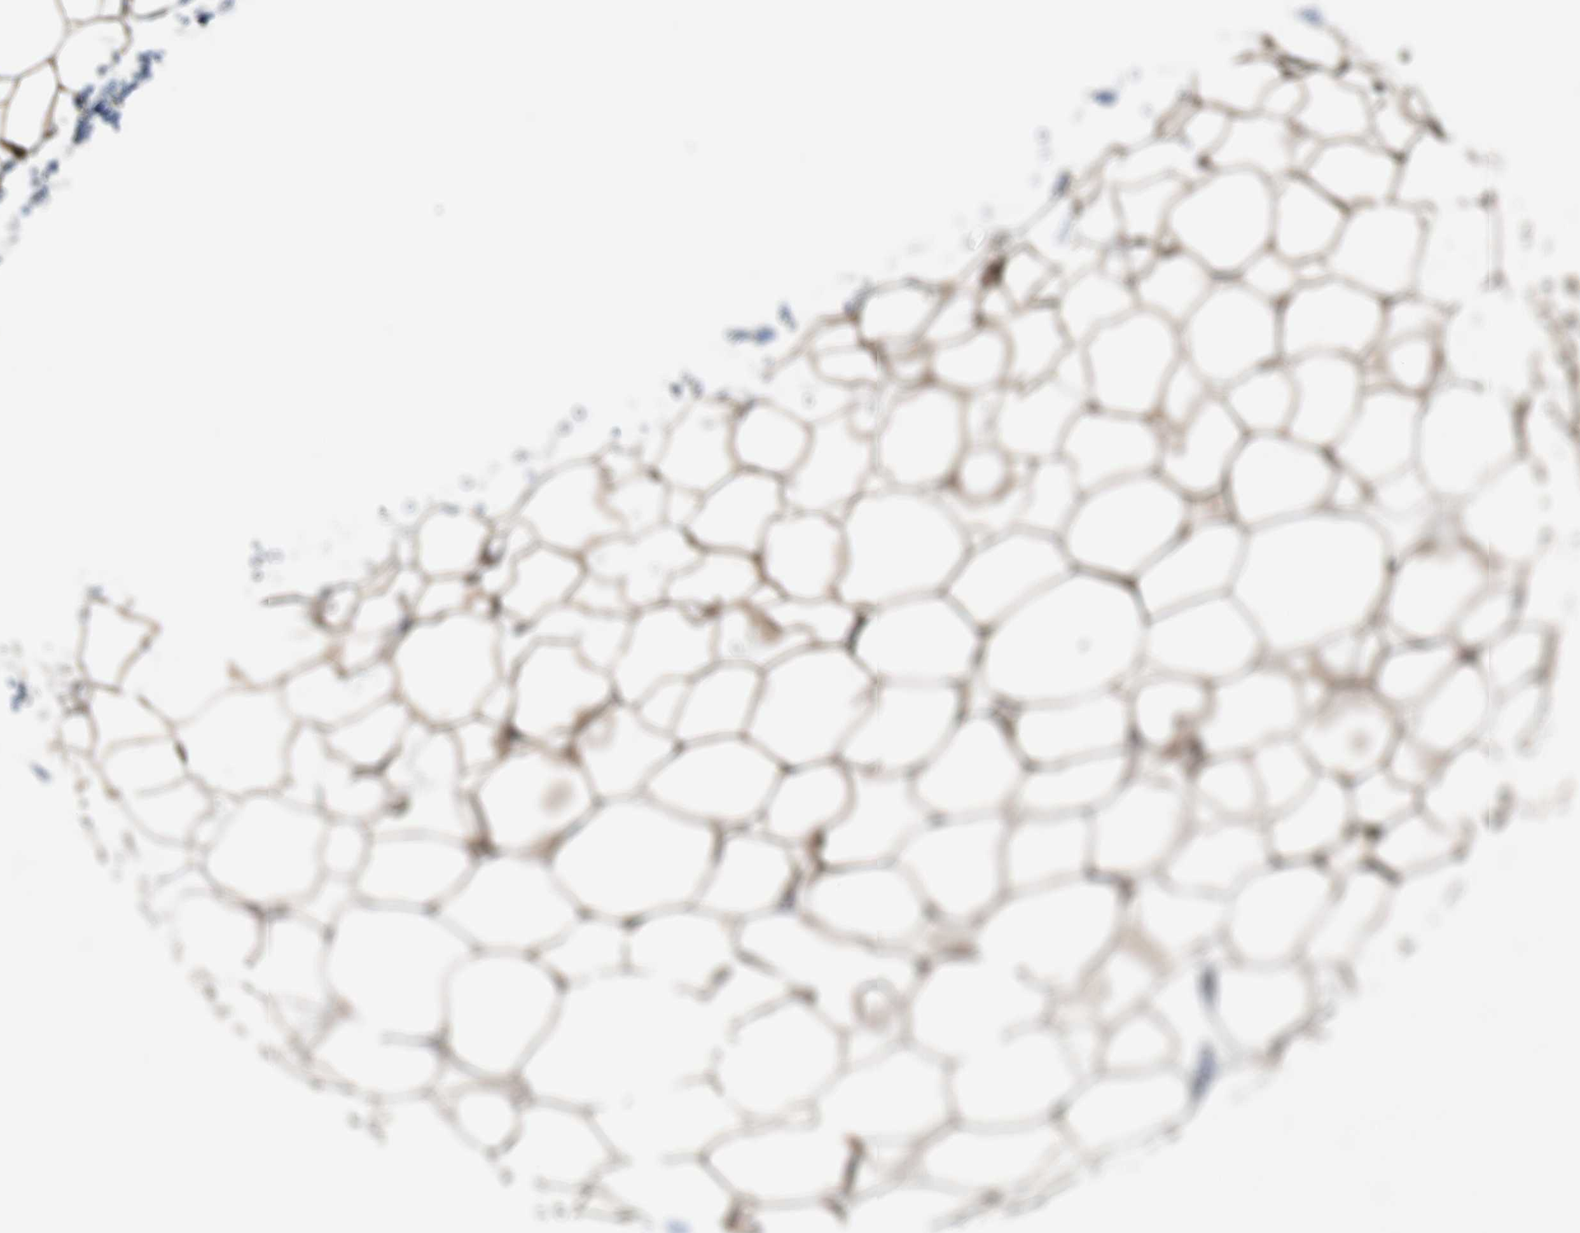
{"staining": {"intensity": "strong", "quantity": ">75%", "location": "cytoplasmic/membranous"}, "tissue": "adipose tissue", "cell_type": "Adipocytes", "image_type": "normal", "snomed": [{"axis": "morphology", "description": "Normal tissue, NOS"}, {"axis": "topography", "description": "Breast"}, {"axis": "topography", "description": "Adipose tissue"}], "caption": "Normal adipose tissue demonstrates strong cytoplasmic/membranous staining in approximately >75% of adipocytes, visualized by immunohistochemistry.", "gene": "PRXL2A", "patient": {"sex": "female", "age": 25}}